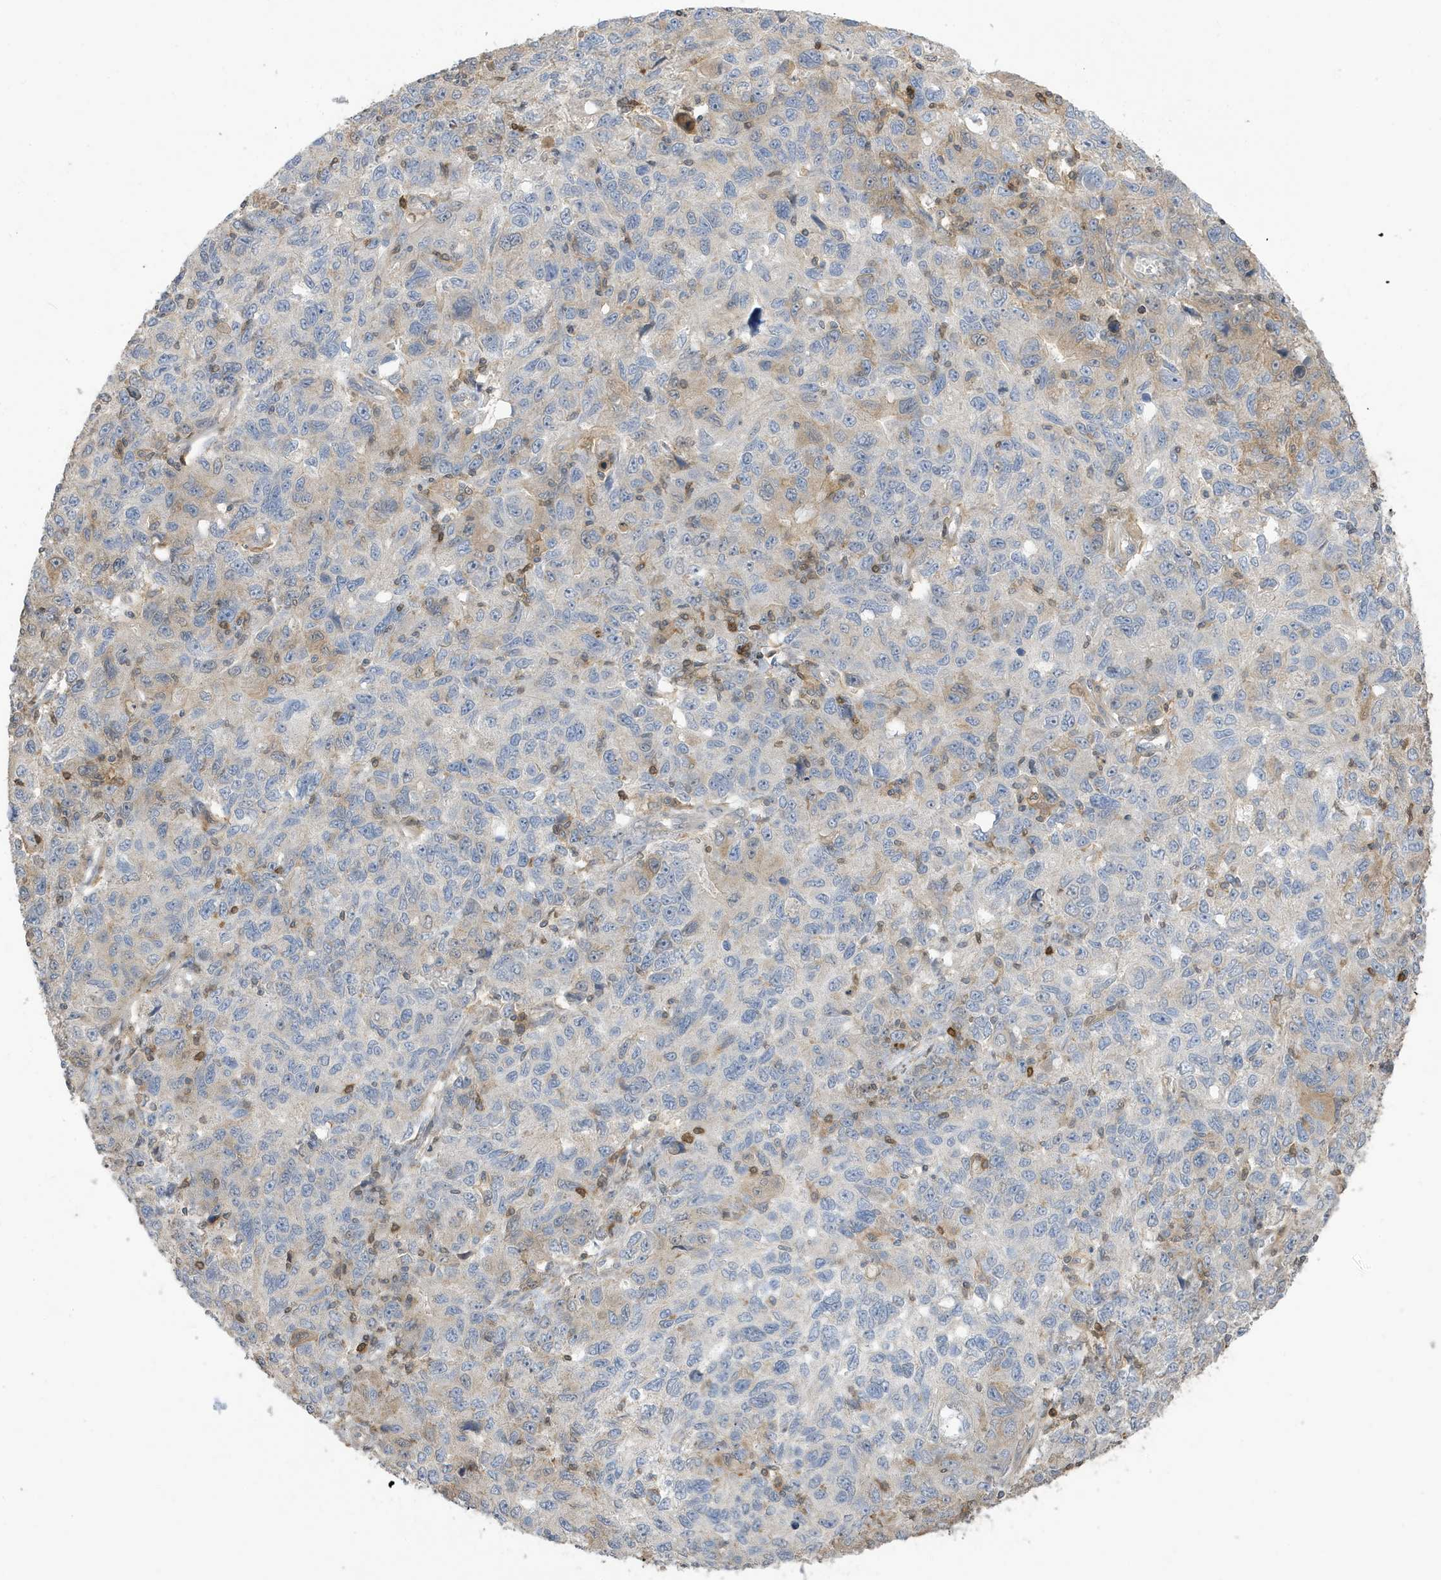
{"staining": {"intensity": "weak", "quantity": "<25%", "location": "cytoplasmic/membranous"}, "tissue": "ovarian cancer", "cell_type": "Tumor cells", "image_type": "cancer", "snomed": [{"axis": "morphology", "description": "Carcinoma, endometroid"}, {"axis": "topography", "description": "Ovary"}], "caption": "Image shows no significant protein staining in tumor cells of ovarian endometroid carcinoma.", "gene": "TAB3", "patient": {"sex": "female", "age": 42}}